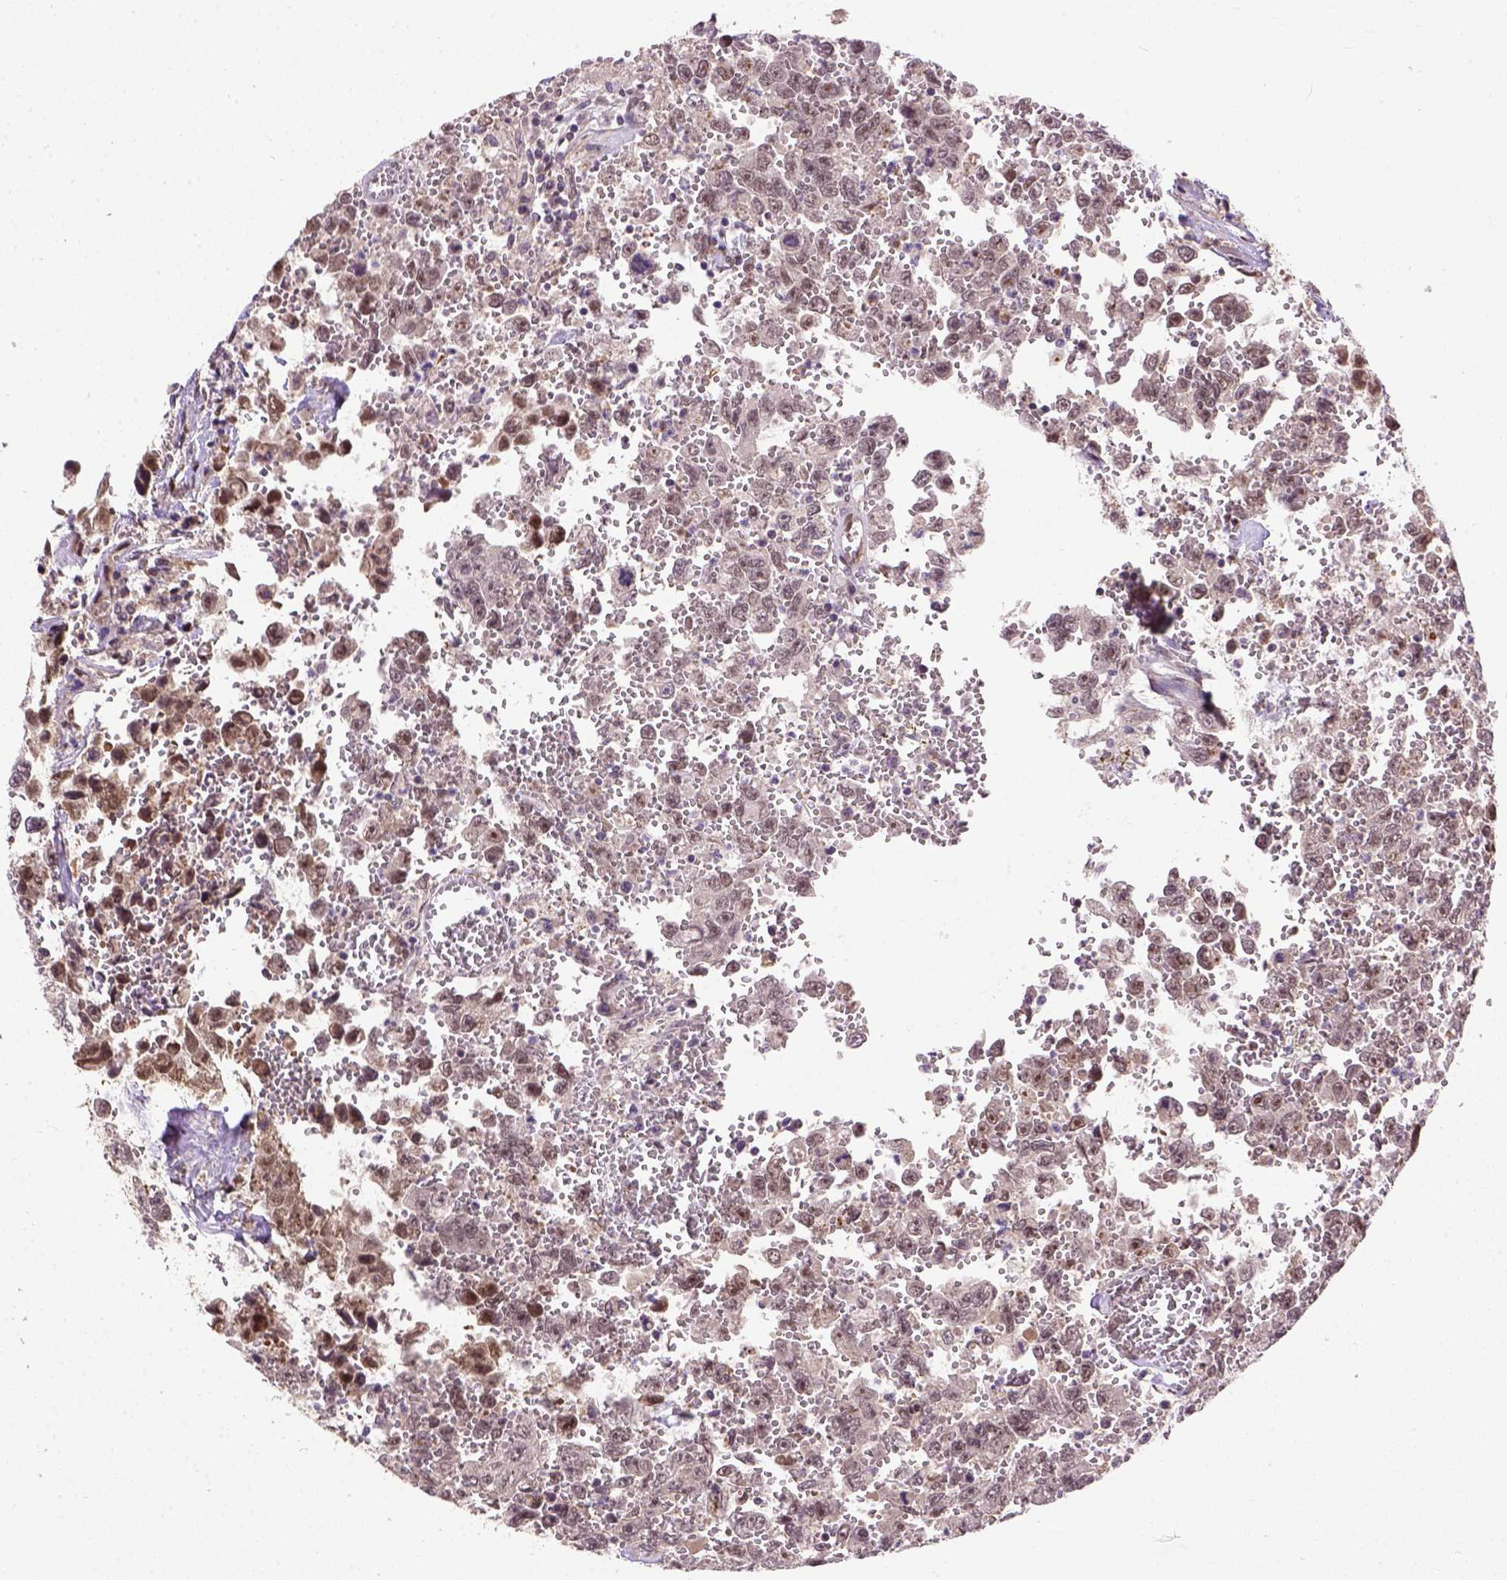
{"staining": {"intensity": "moderate", "quantity": ">75%", "location": "nuclear"}, "tissue": "testis cancer", "cell_type": "Tumor cells", "image_type": "cancer", "snomed": [{"axis": "morphology", "description": "Carcinoma, Embryonal, NOS"}, {"axis": "topography", "description": "Testis"}], "caption": "Immunohistochemistry of testis cancer shows medium levels of moderate nuclear positivity in about >75% of tumor cells. The staining was performed using DAB, with brown indicating positive protein expression. Nuclei are stained blue with hematoxylin.", "gene": "ZNF630", "patient": {"sex": "male", "age": 36}}